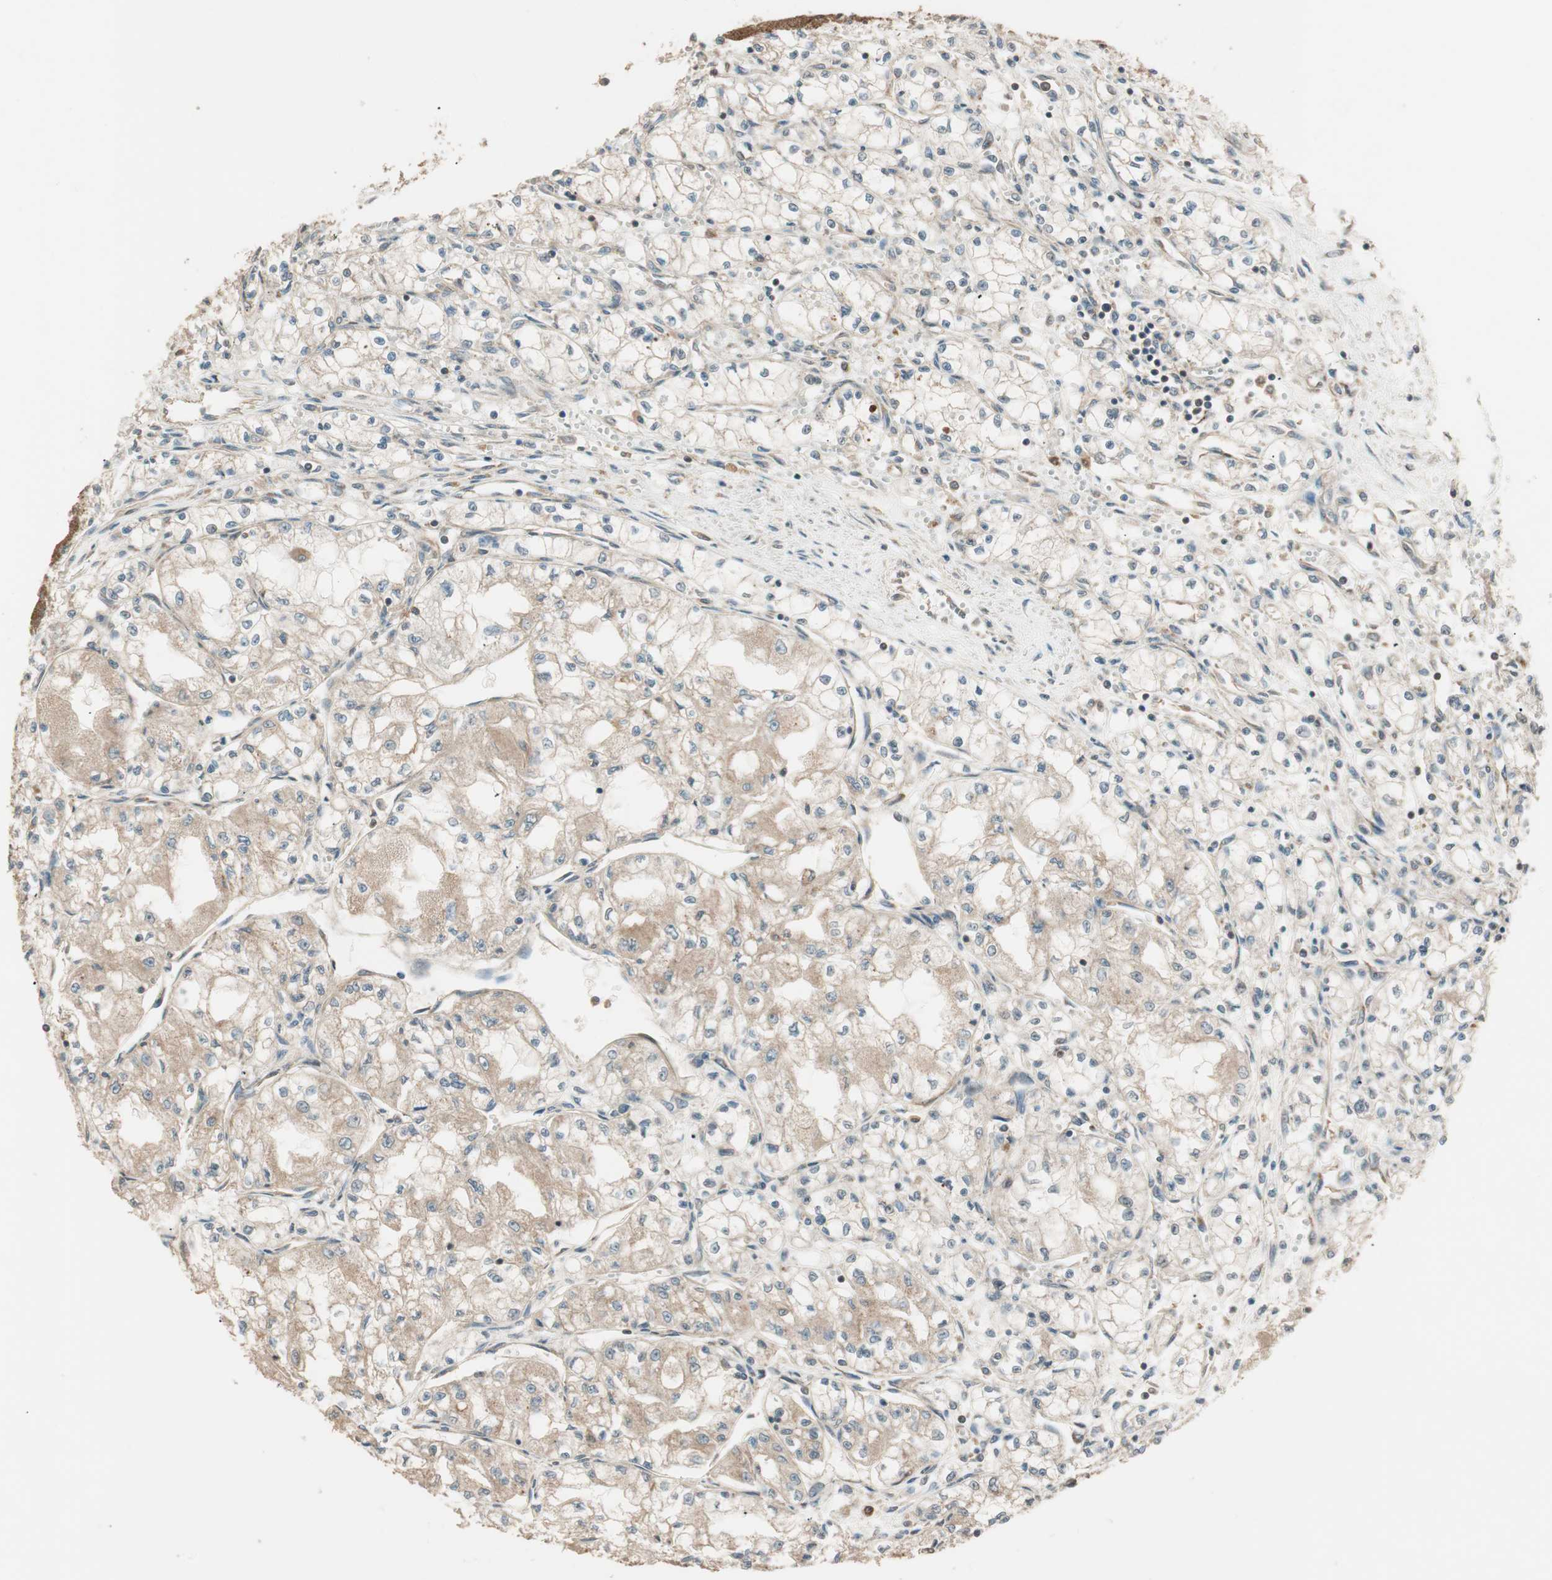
{"staining": {"intensity": "moderate", "quantity": "25%-75%", "location": "cytoplasmic/membranous"}, "tissue": "renal cancer", "cell_type": "Tumor cells", "image_type": "cancer", "snomed": [{"axis": "morphology", "description": "Normal tissue, NOS"}, {"axis": "morphology", "description": "Adenocarcinoma, NOS"}, {"axis": "topography", "description": "Kidney"}], "caption": "An image showing moderate cytoplasmic/membranous positivity in approximately 25%-75% of tumor cells in adenocarcinoma (renal), as visualized by brown immunohistochemical staining.", "gene": "CNOT4", "patient": {"sex": "male", "age": 59}}